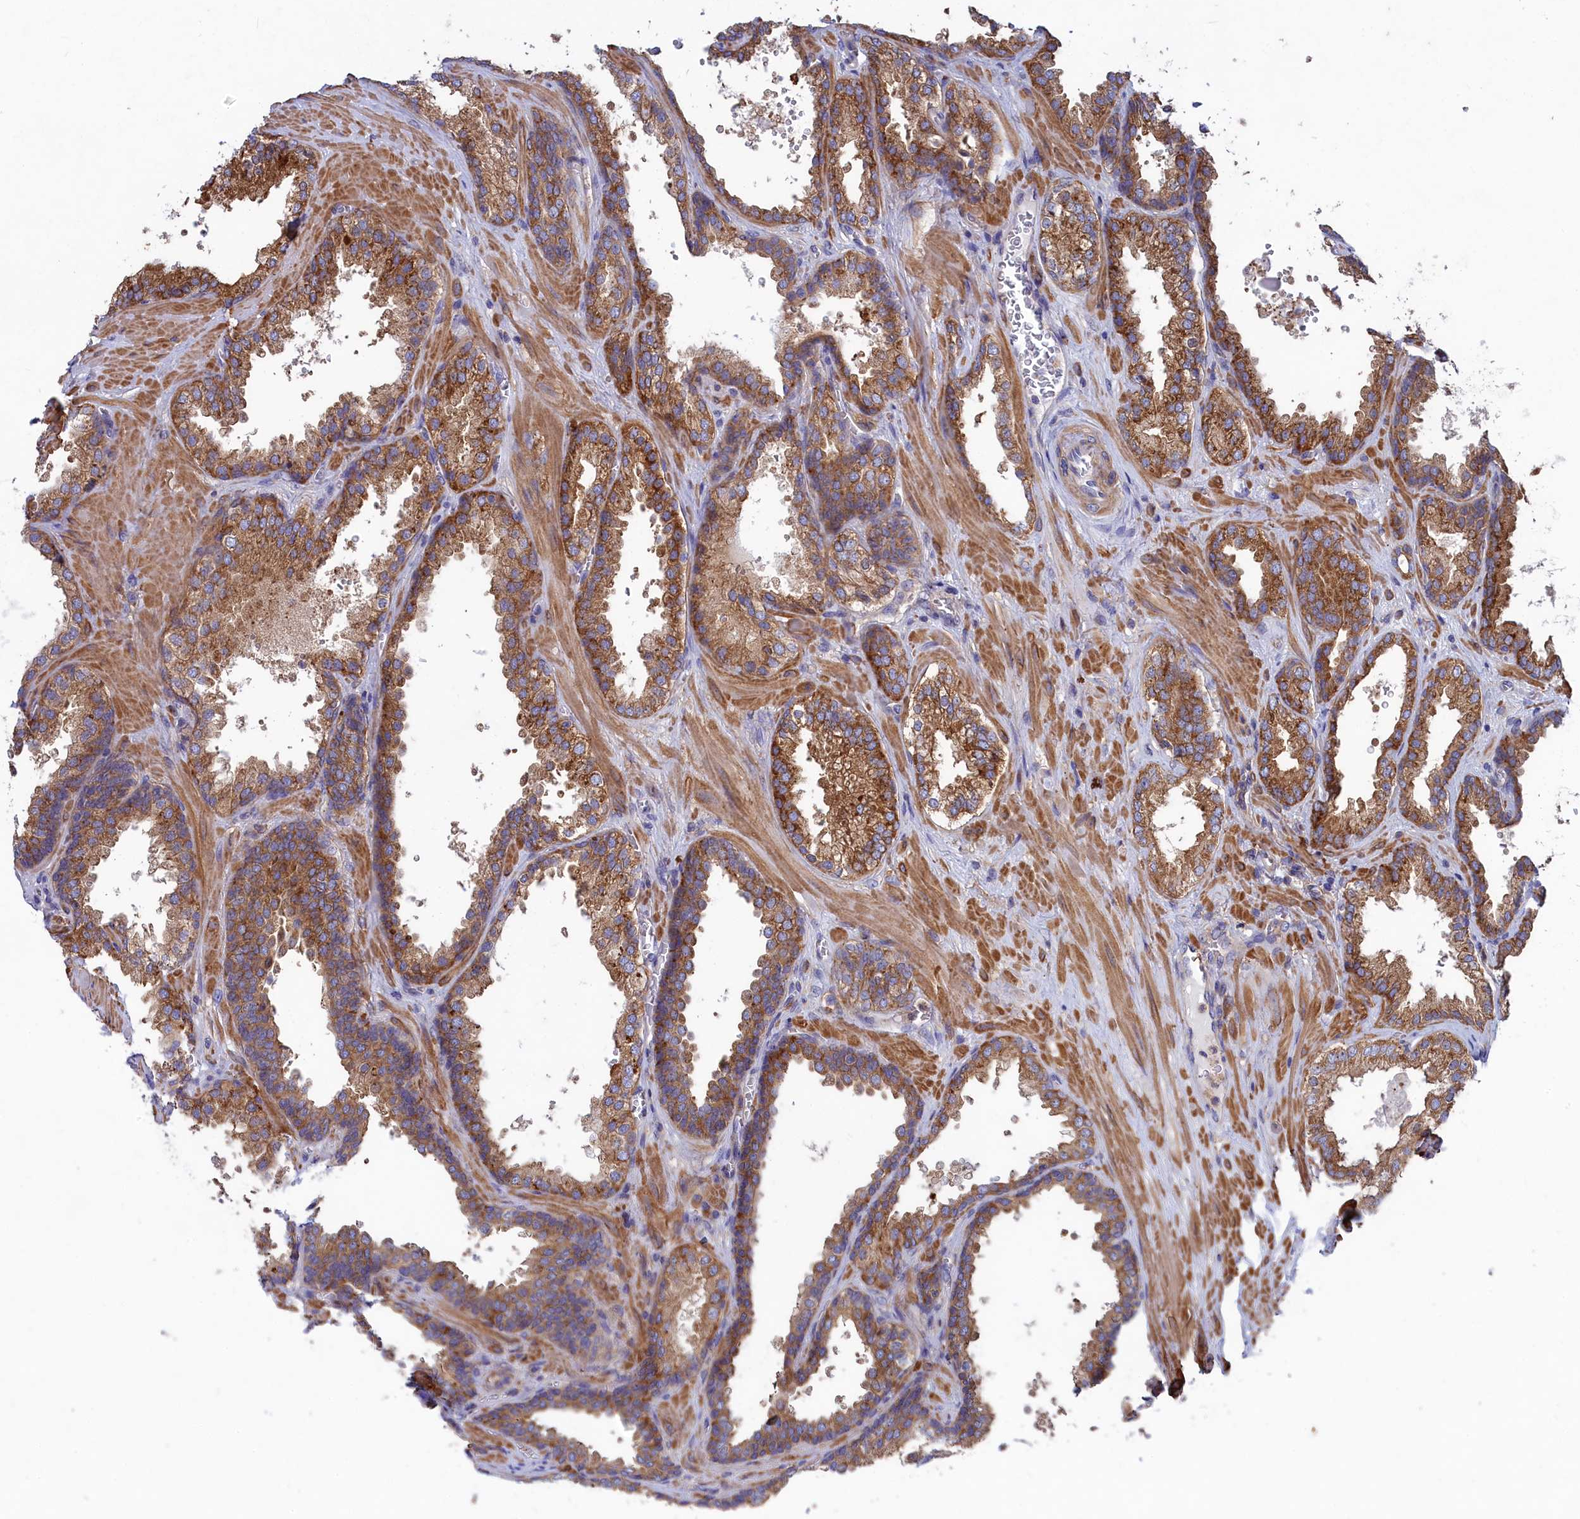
{"staining": {"intensity": "moderate", "quantity": ">75%", "location": "cytoplasmic/membranous"}, "tissue": "prostate cancer", "cell_type": "Tumor cells", "image_type": "cancer", "snomed": [{"axis": "morphology", "description": "Adenocarcinoma, High grade"}, {"axis": "topography", "description": "Prostate"}], "caption": "Prostate adenocarcinoma (high-grade) tissue exhibits moderate cytoplasmic/membranous expression in approximately >75% of tumor cells", "gene": "SCAMP4", "patient": {"sex": "male", "age": 63}}